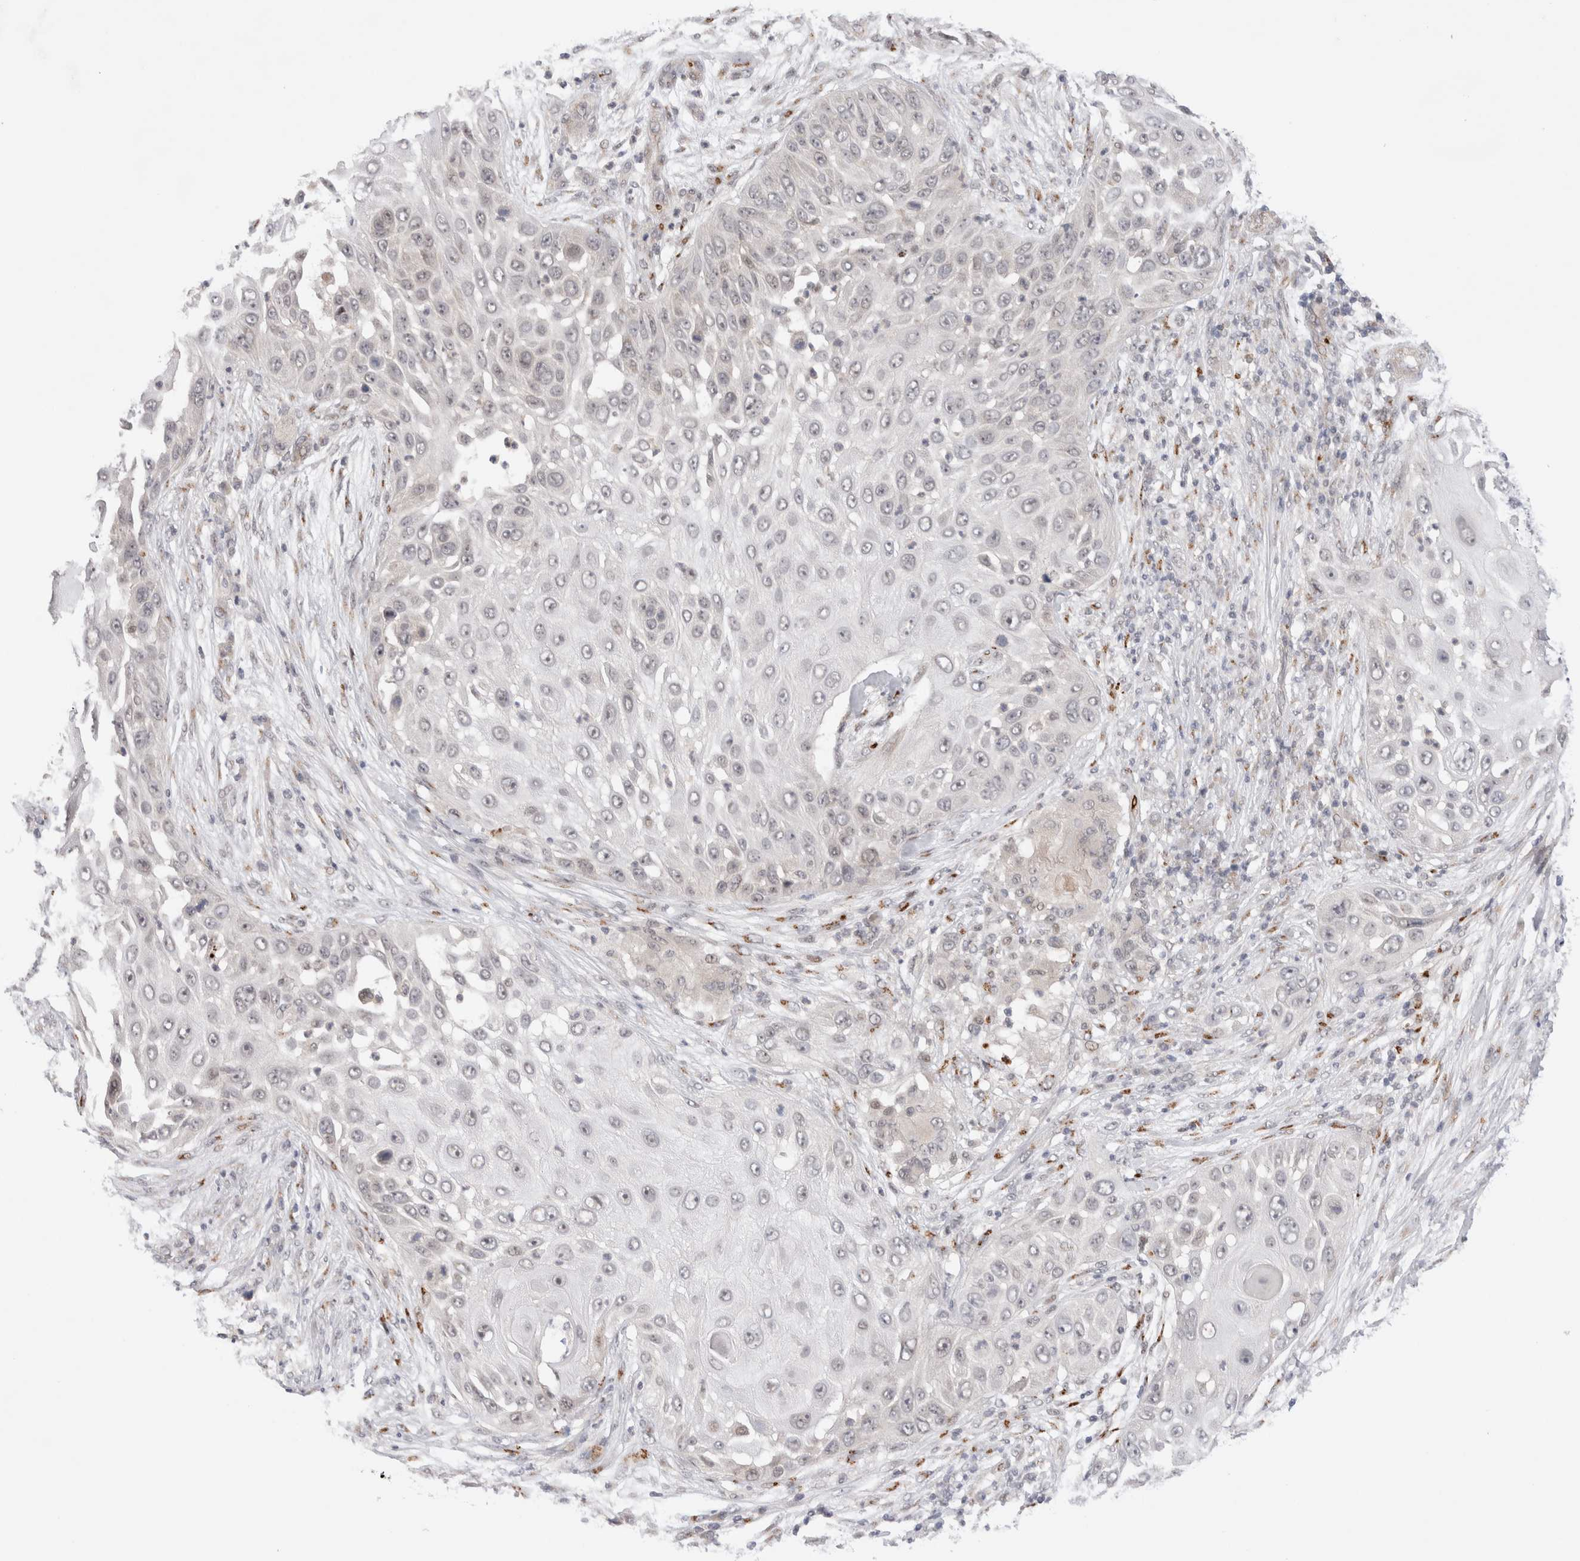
{"staining": {"intensity": "negative", "quantity": "none", "location": "none"}, "tissue": "skin cancer", "cell_type": "Tumor cells", "image_type": "cancer", "snomed": [{"axis": "morphology", "description": "Squamous cell carcinoma, NOS"}, {"axis": "topography", "description": "Skin"}], "caption": "High magnification brightfield microscopy of squamous cell carcinoma (skin) stained with DAB (brown) and counterstained with hematoxylin (blue): tumor cells show no significant expression.", "gene": "VPS28", "patient": {"sex": "female", "age": 44}}